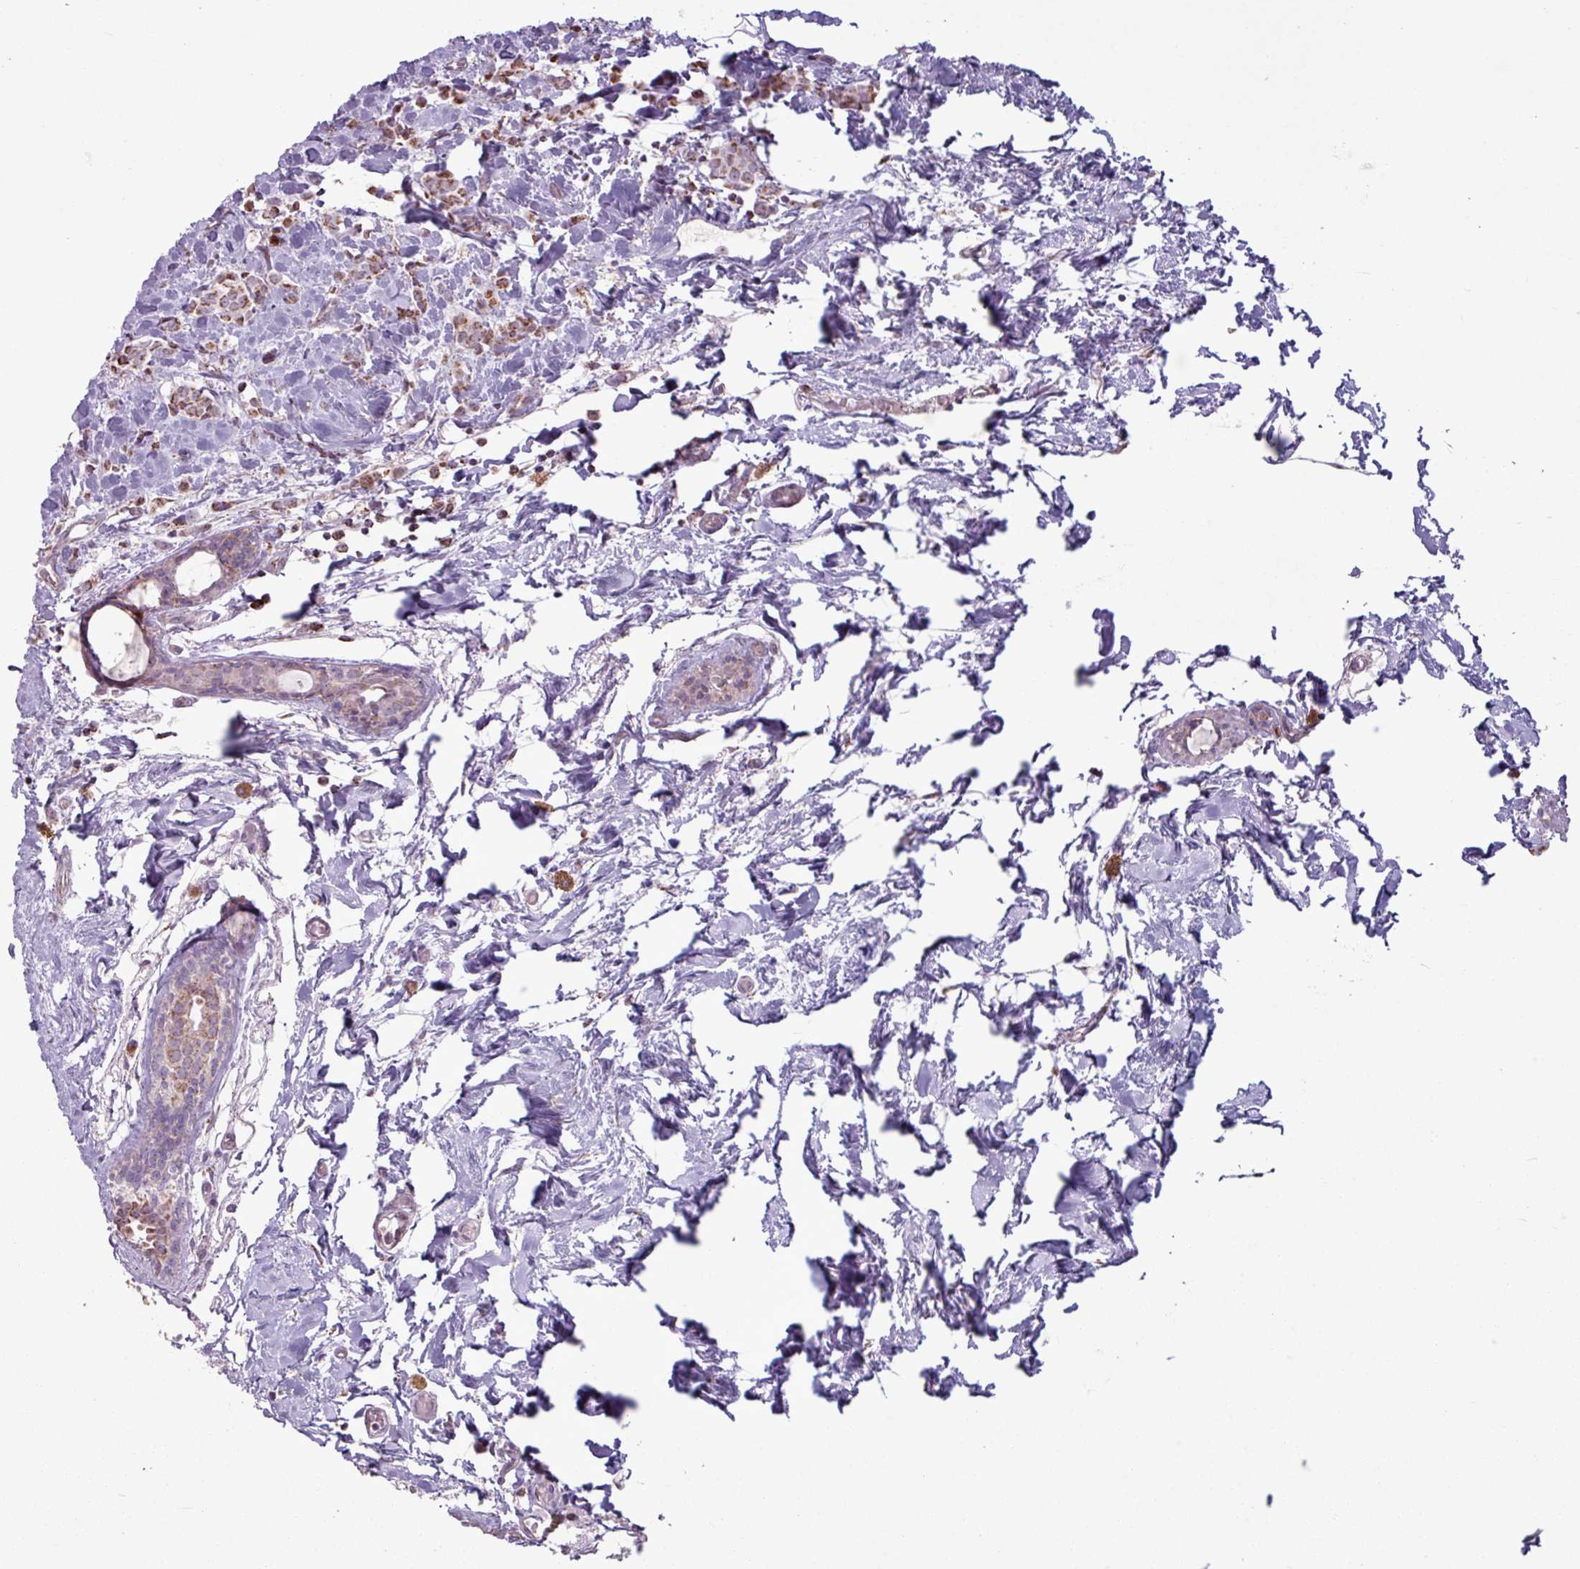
{"staining": {"intensity": "moderate", "quantity": ">75%", "location": "cytoplasmic/membranous"}, "tissue": "breast cancer", "cell_type": "Tumor cells", "image_type": "cancer", "snomed": [{"axis": "morphology", "description": "Lobular carcinoma"}, {"axis": "topography", "description": "Breast"}], "caption": "Breast cancer tissue reveals moderate cytoplasmic/membranous expression in about >75% of tumor cells", "gene": "ALG8", "patient": {"sex": "female", "age": 84}}